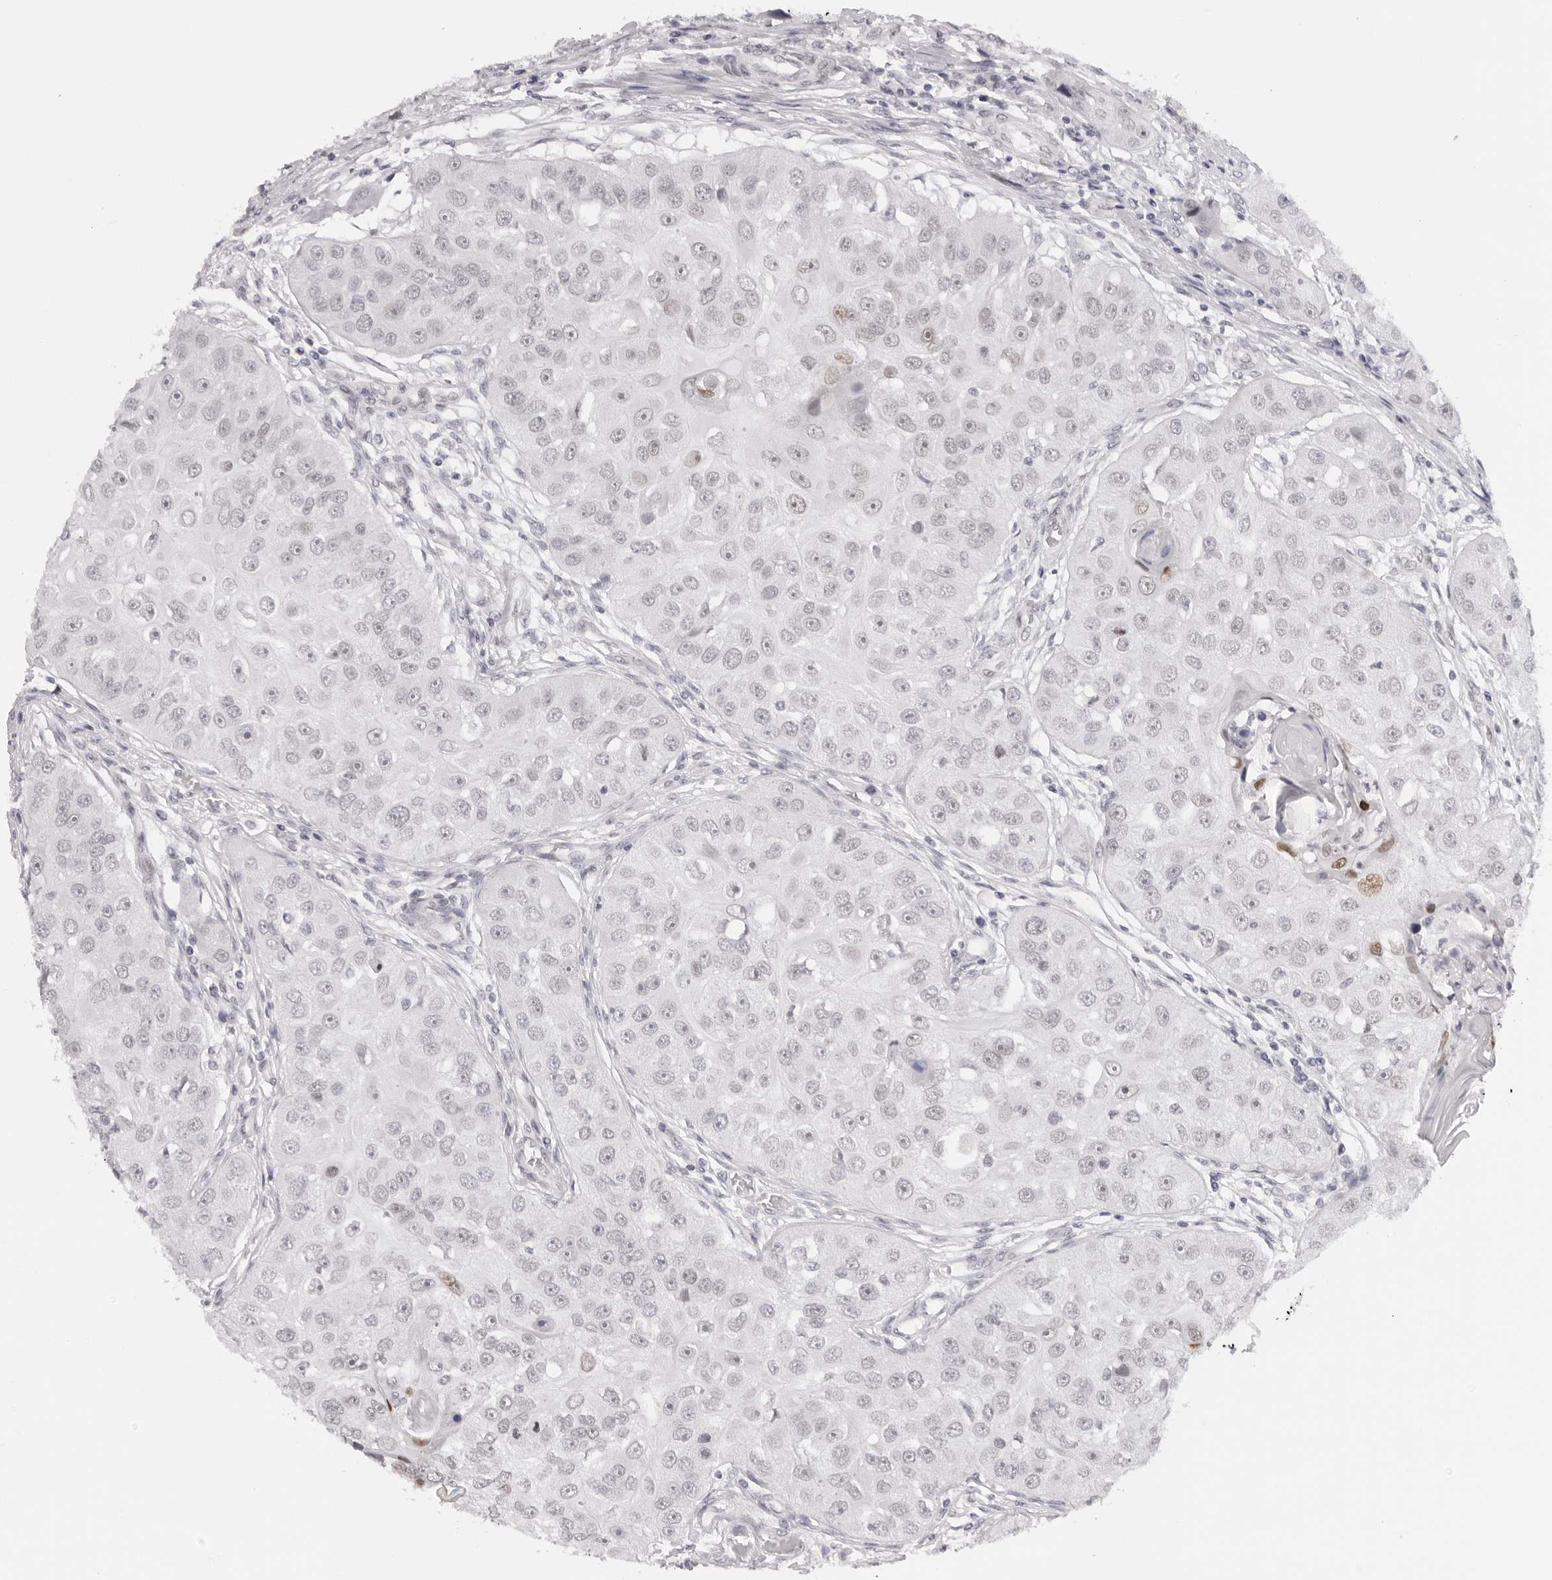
{"staining": {"intensity": "moderate", "quantity": "<25%", "location": "nuclear"}, "tissue": "head and neck cancer", "cell_type": "Tumor cells", "image_type": "cancer", "snomed": [{"axis": "morphology", "description": "Normal tissue, NOS"}, {"axis": "morphology", "description": "Squamous cell carcinoma, NOS"}, {"axis": "topography", "description": "Skeletal muscle"}, {"axis": "topography", "description": "Head-Neck"}], "caption": "Head and neck squamous cell carcinoma stained with DAB (3,3'-diaminobenzidine) immunohistochemistry reveals low levels of moderate nuclear expression in about <25% of tumor cells.", "gene": "MAFK", "patient": {"sex": "male", "age": 51}}